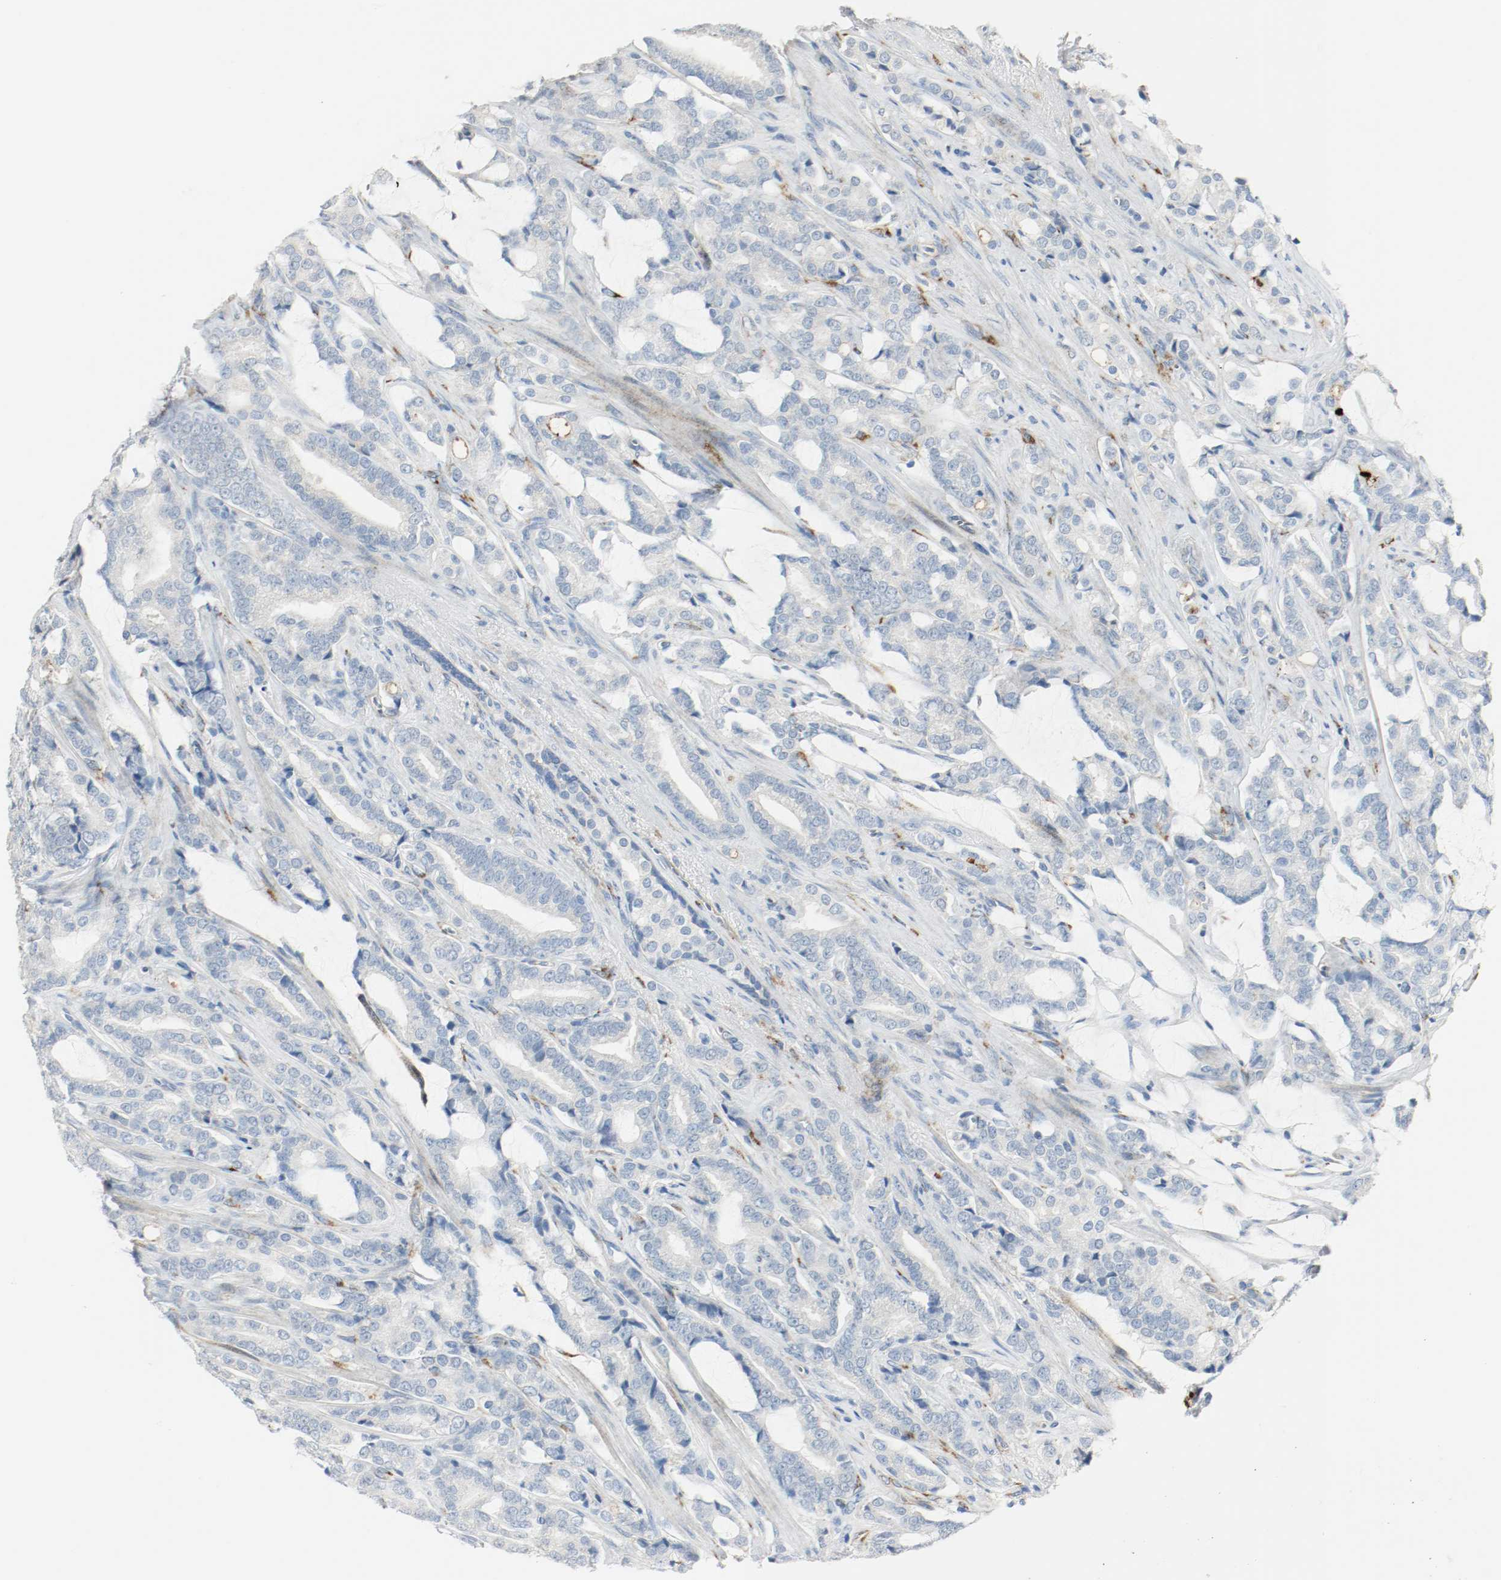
{"staining": {"intensity": "negative", "quantity": "none", "location": "none"}, "tissue": "prostate cancer", "cell_type": "Tumor cells", "image_type": "cancer", "snomed": [{"axis": "morphology", "description": "Adenocarcinoma, Low grade"}, {"axis": "topography", "description": "Prostate"}], "caption": "Tumor cells are negative for brown protein staining in adenocarcinoma (low-grade) (prostate).", "gene": "LAMB1", "patient": {"sex": "male", "age": 58}}